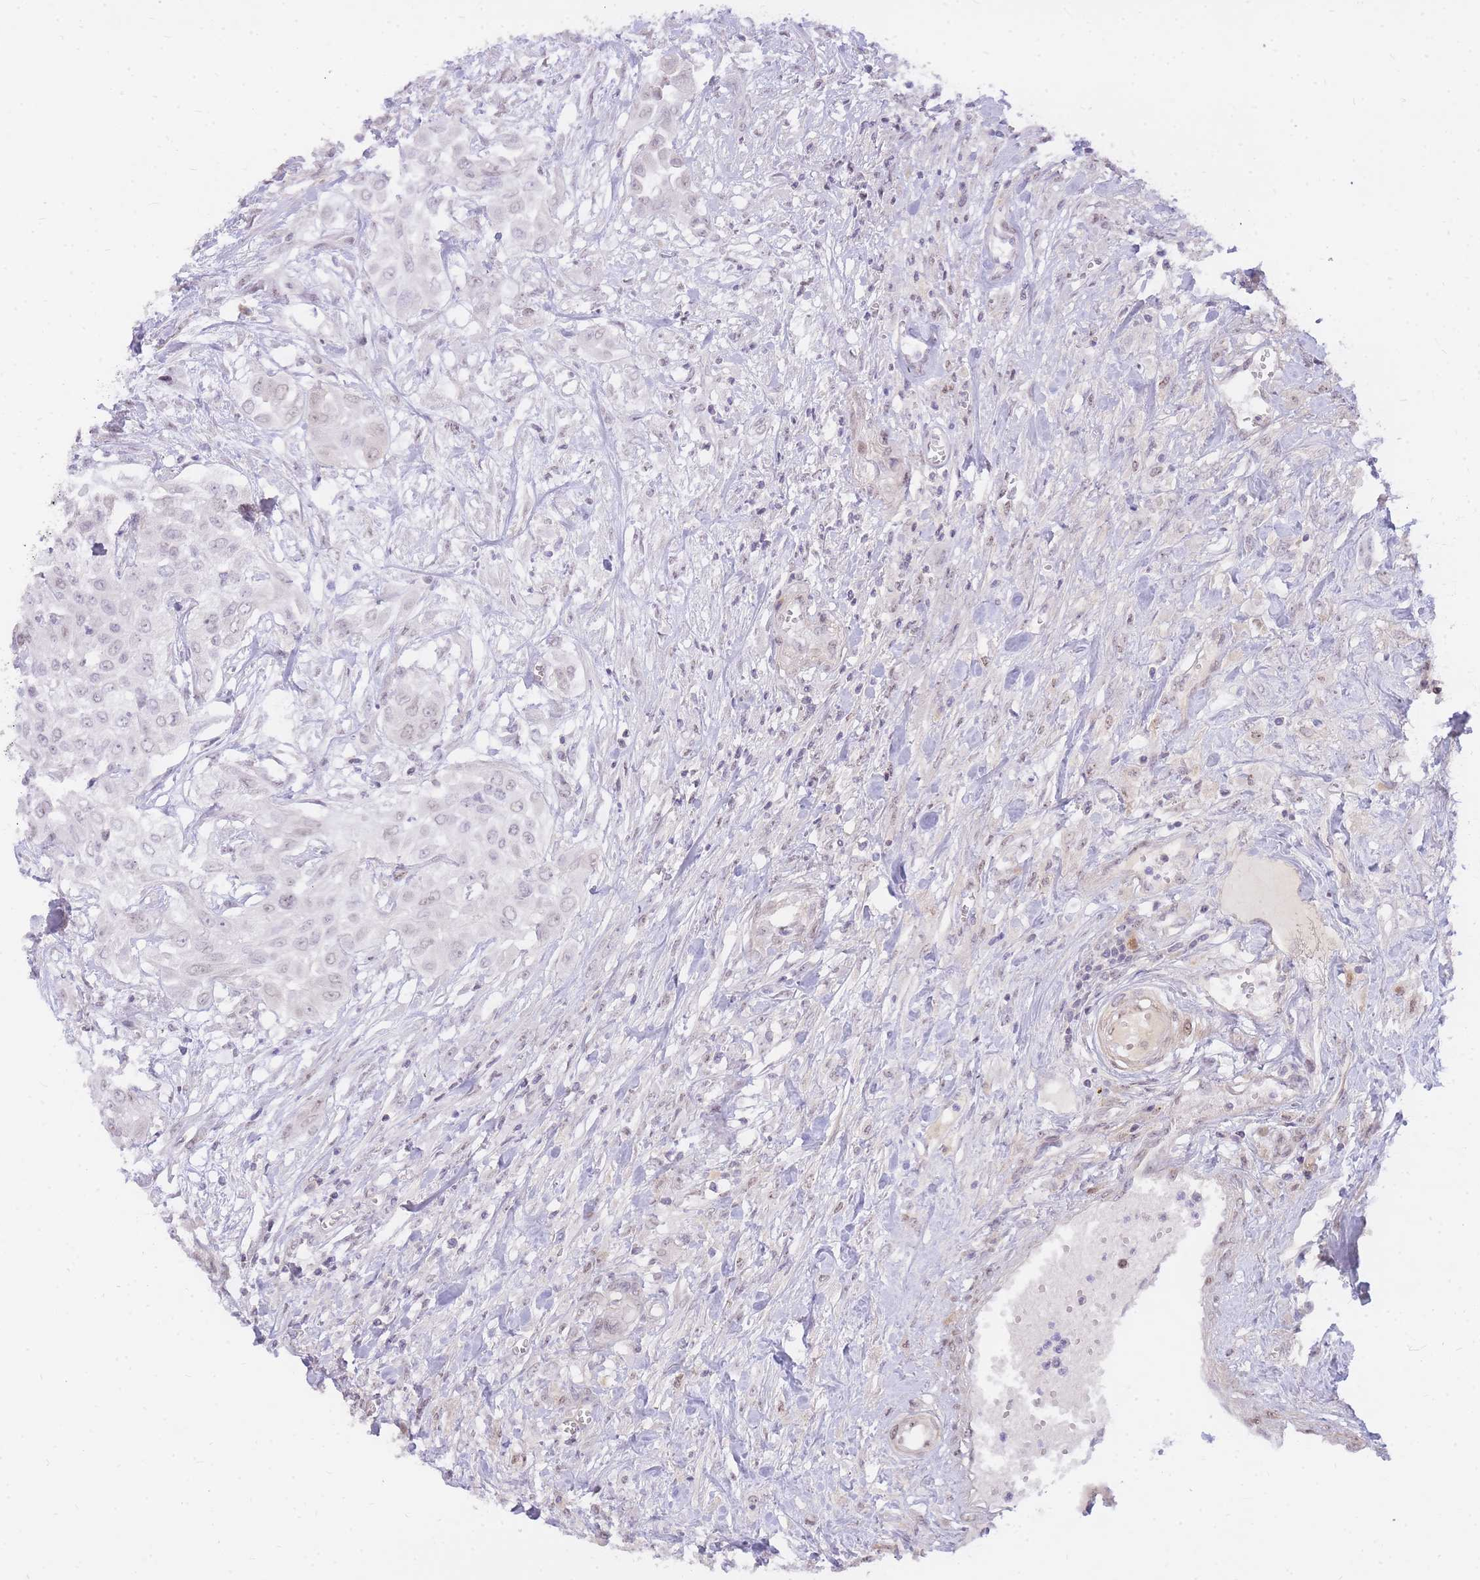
{"staining": {"intensity": "weak", "quantity": "<25%", "location": "nuclear"}, "tissue": "urothelial cancer", "cell_type": "Tumor cells", "image_type": "cancer", "snomed": [{"axis": "morphology", "description": "Urothelial carcinoma, High grade"}, {"axis": "topography", "description": "Urinary bladder"}], "caption": "IHC image of neoplastic tissue: human urothelial cancer stained with DAB (3,3'-diaminobenzidine) displays no significant protein staining in tumor cells. (Brightfield microscopy of DAB immunohistochemistry at high magnification).", "gene": "TLE2", "patient": {"sex": "male", "age": 57}}